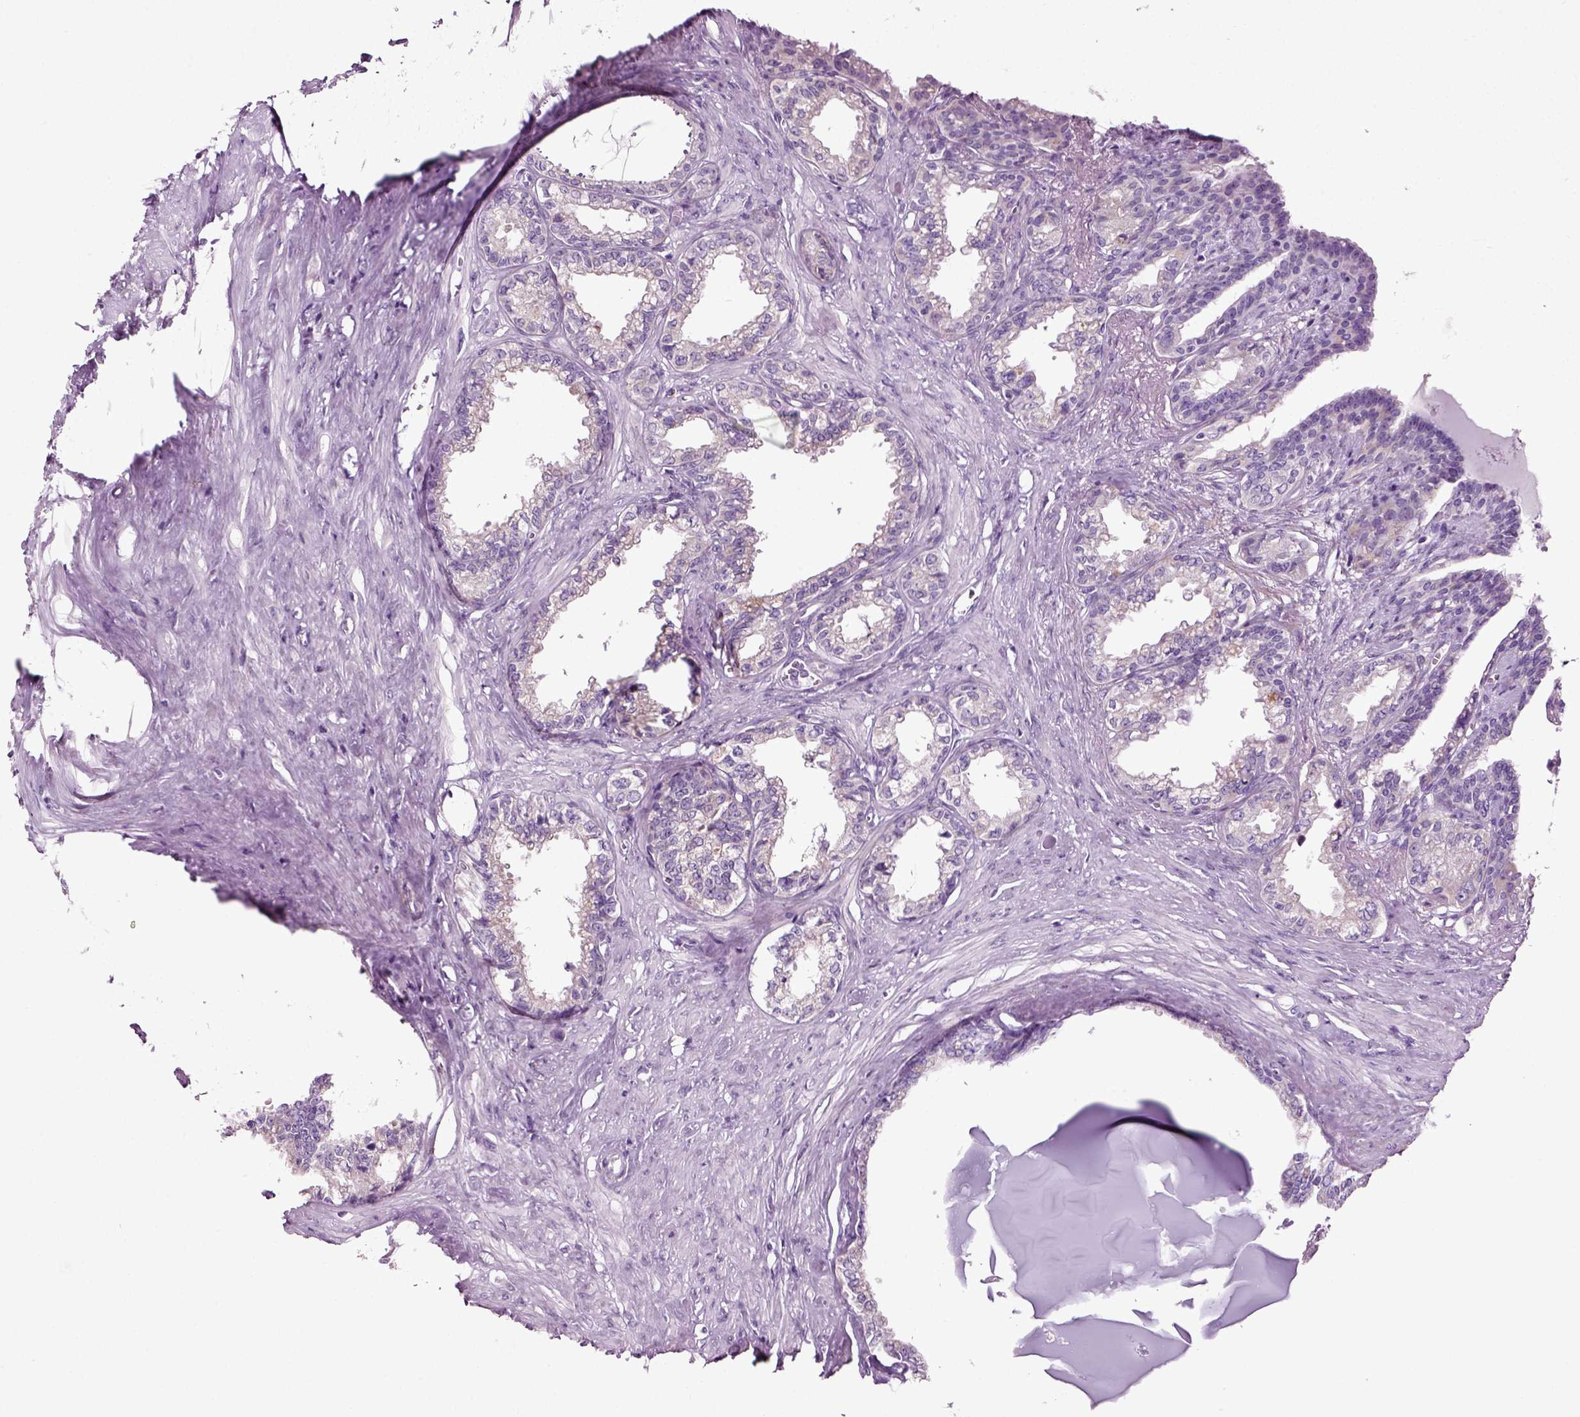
{"staining": {"intensity": "negative", "quantity": "none", "location": "none"}, "tissue": "seminal vesicle", "cell_type": "Glandular cells", "image_type": "normal", "snomed": [{"axis": "morphology", "description": "Normal tissue, NOS"}, {"axis": "morphology", "description": "Urothelial carcinoma, NOS"}, {"axis": "topography", "description": "Urinary bladder"}, {"axis": "topography", "description": "Seminal veicle"}], "caption": "Immunohistochemical staining of unremarkable seminal vesicle demonstrates no significant staining in glandular cells. The staining was performed using DAB (3,3'-diaminobenzidine) to visualize the protein expression in brown, while the nuclei were stained in blue with hematoxylin (Magnification: 20x).", "gene": "DNAH10", "patient": {"sex": "male", "age": 76}}